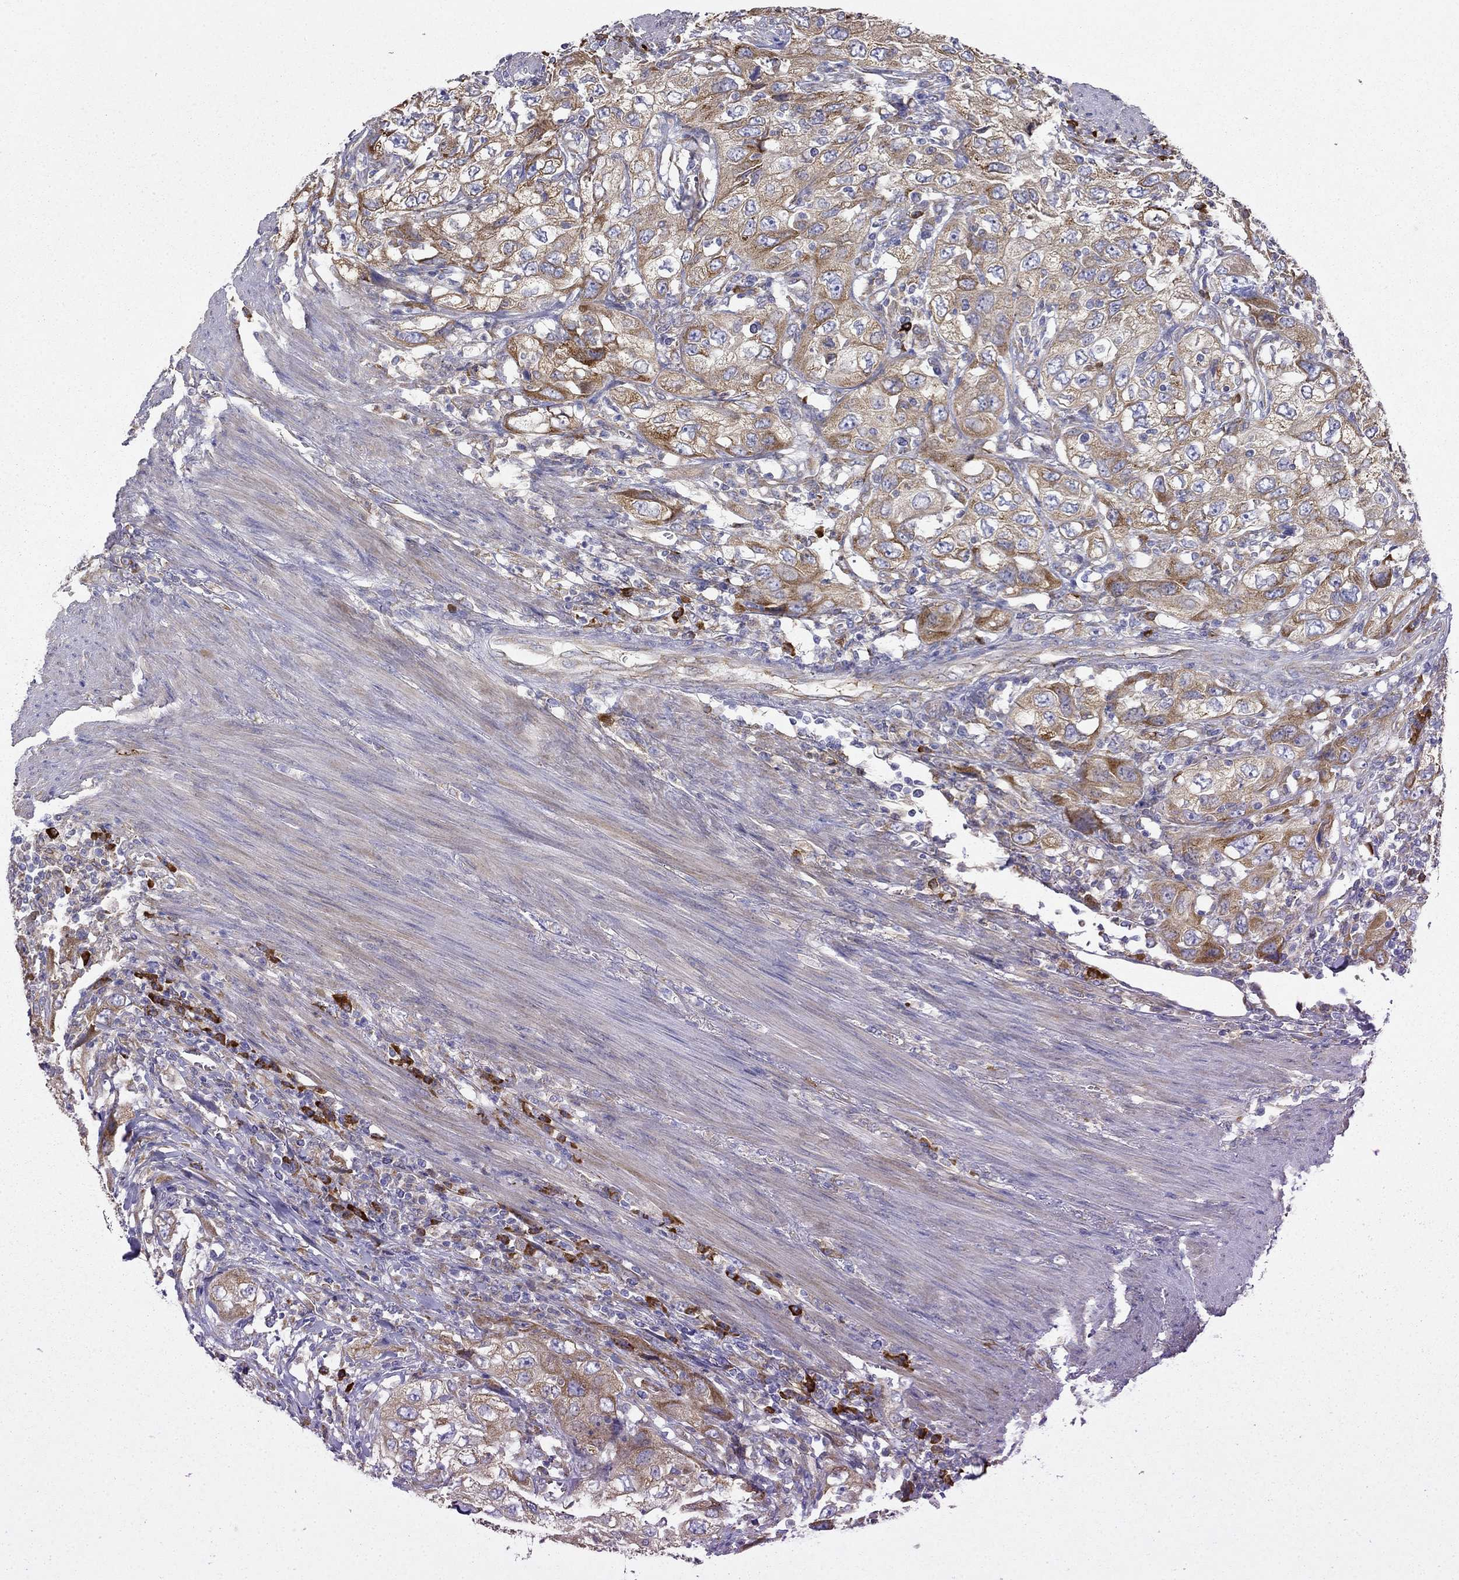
{"staining": {"intensity": "moderate", "quantity": ">75%", "location": "cytoplasmic/membranous"}, "tissue": "urothelial cancer", "cell_type": "Tumor cells", "image_type": "cancer", "snomed": [{"axis": "morphology", "description": "Urothelial carcinoma, High grade"}, {"axis": "topography", "description": "Urinary bladder"}], "caption": "Immunohistochemical staining of human urothelial cancer demonstrates medium levels of moderate cytoplasmic/membranous protein positivity in approximately >75% of tumor cells.", "gene": "LONRF2", "patient": {"sex": "male", "age": 76}}